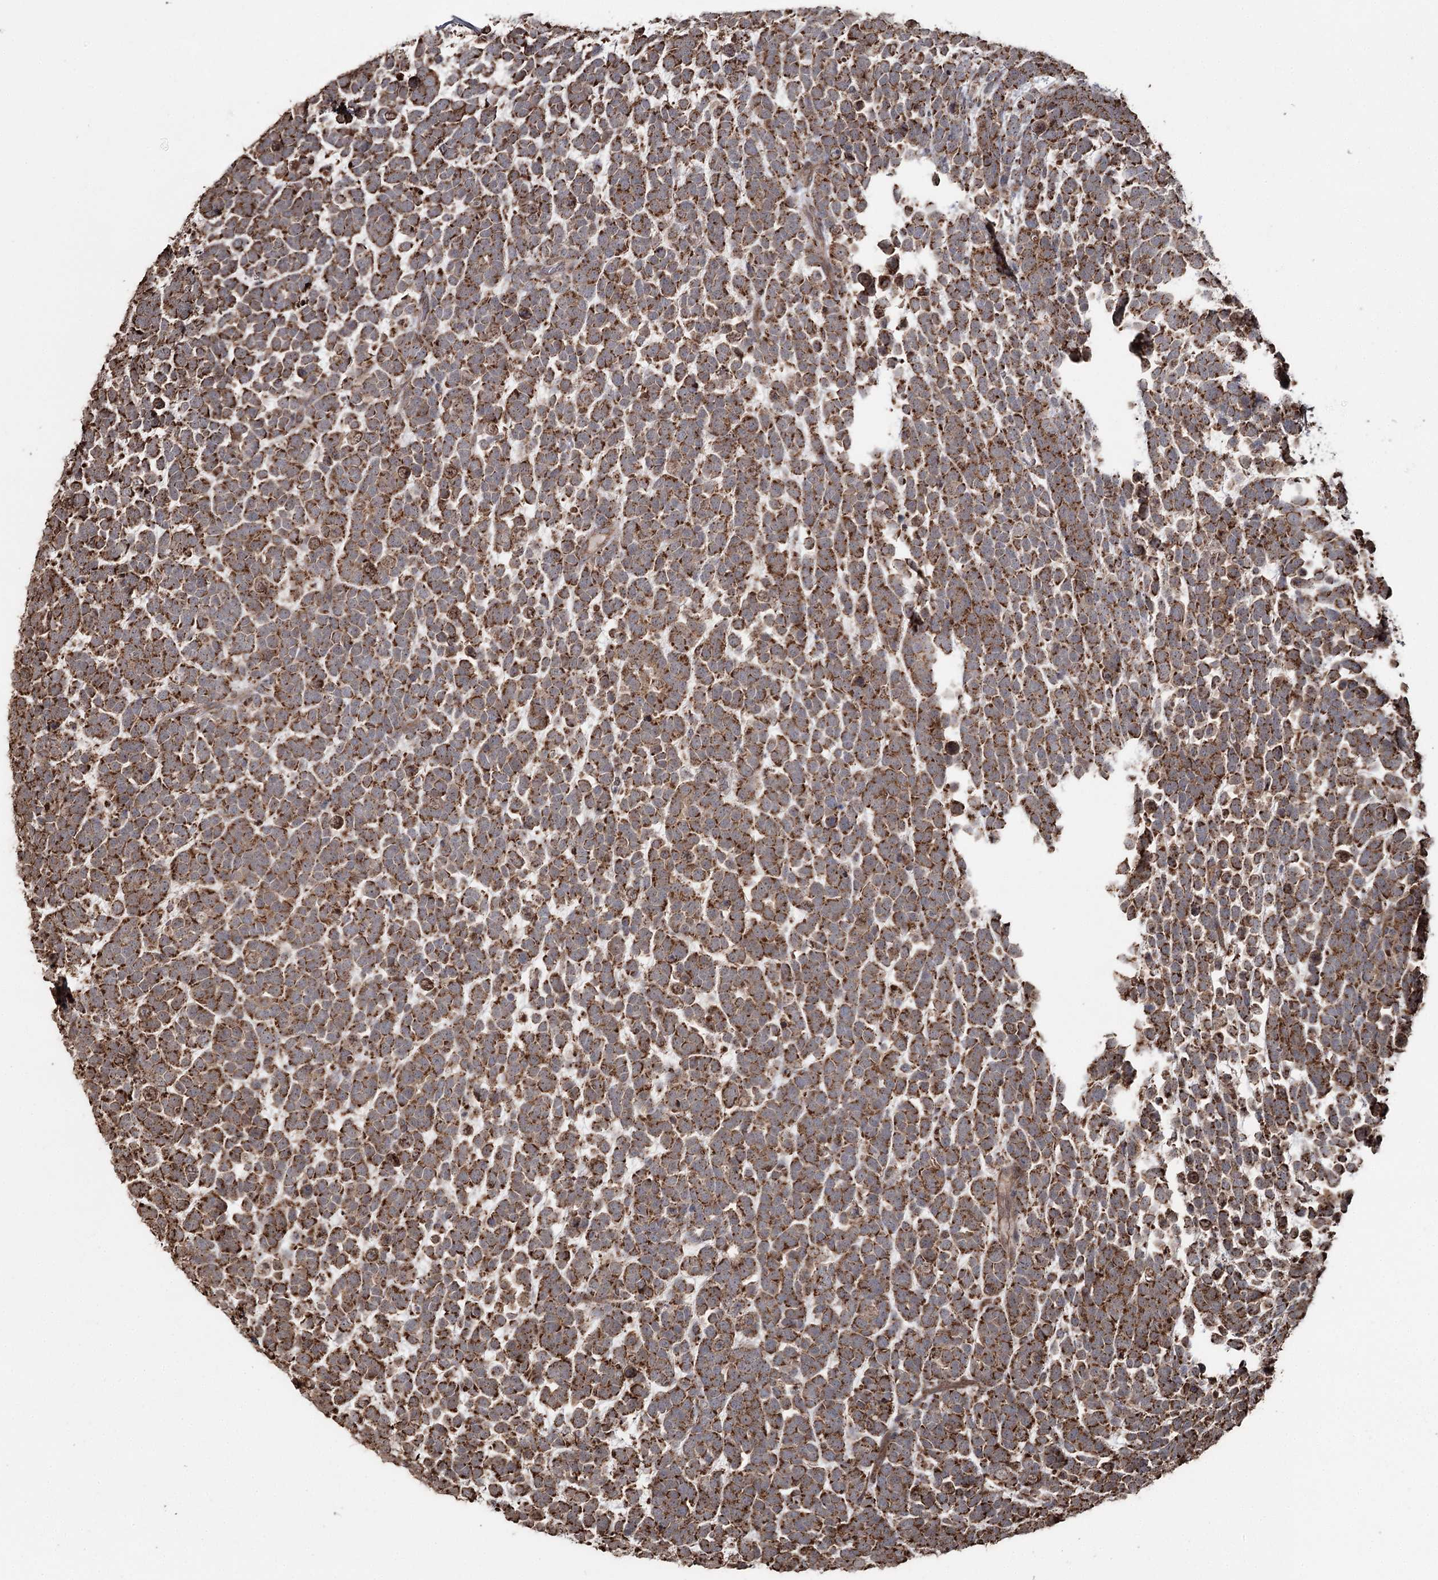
{"staining": {"intensity": "moderate", "quantity": ">75%", "location": "cytoplasmic/membranous"}, "tissue": "urothelial cancer", "cell_type": "Tumor cells", "image_type": "cancer", "snomed": [{"axis": "morphology", "description": "Urothelial carcinoma, High grade"}, {"axis": "topography", "description": "Urinary bladder"}], "caption": "Immunohistochemical staining of human urothelial carcinoma (high-grade) reveals medium levels of moderate cytoplasmic/membranous positivity in approximately >75% of tumor cells.", "gene": "SLF2", "patient": {"sex": "female", "age": 82}}